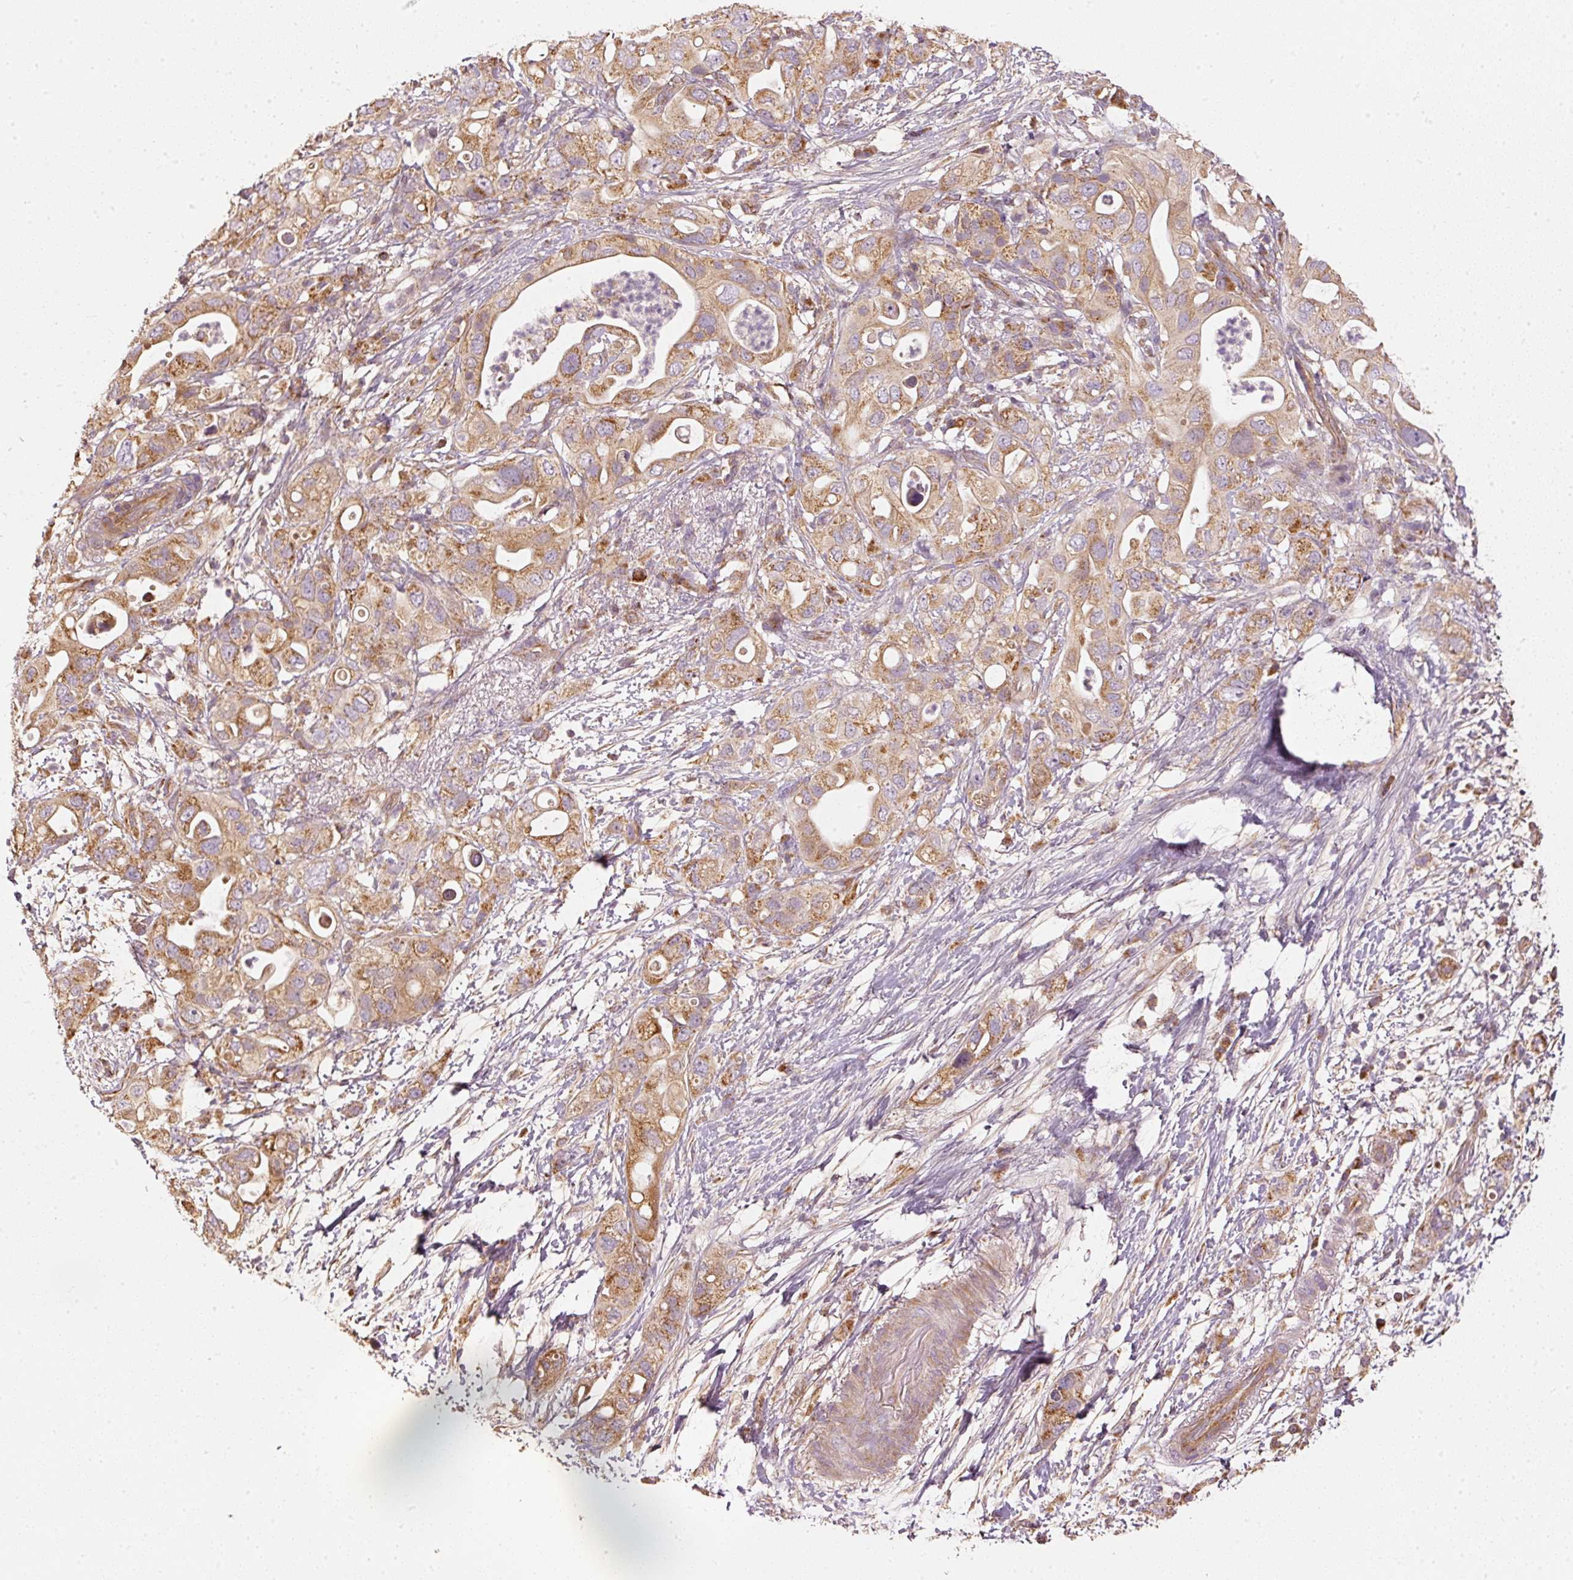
{"staining": {"intensity": "moderate", "quantity": ">75%", "location": "cytoplasmic/membranous"}, "tissue": "pancreatic cancer", "cell_type": "Tumor cells", "image_type": "cancer", "snomed": [{"axis": "morphology", "description": "Adenocarcinoma, NOS"}, {"axis": "topography", "description": "Pancreas"}], "caption": "Immunohistochemical staining of pancreatic cancer (adenocarcinoma) reveals medium levels of moderate cytoplasmic/membranous staining in approximately >75% of tumor cells.", "gene": "MTHFD1L", "patient": {"sex": "female", "age": 72}}